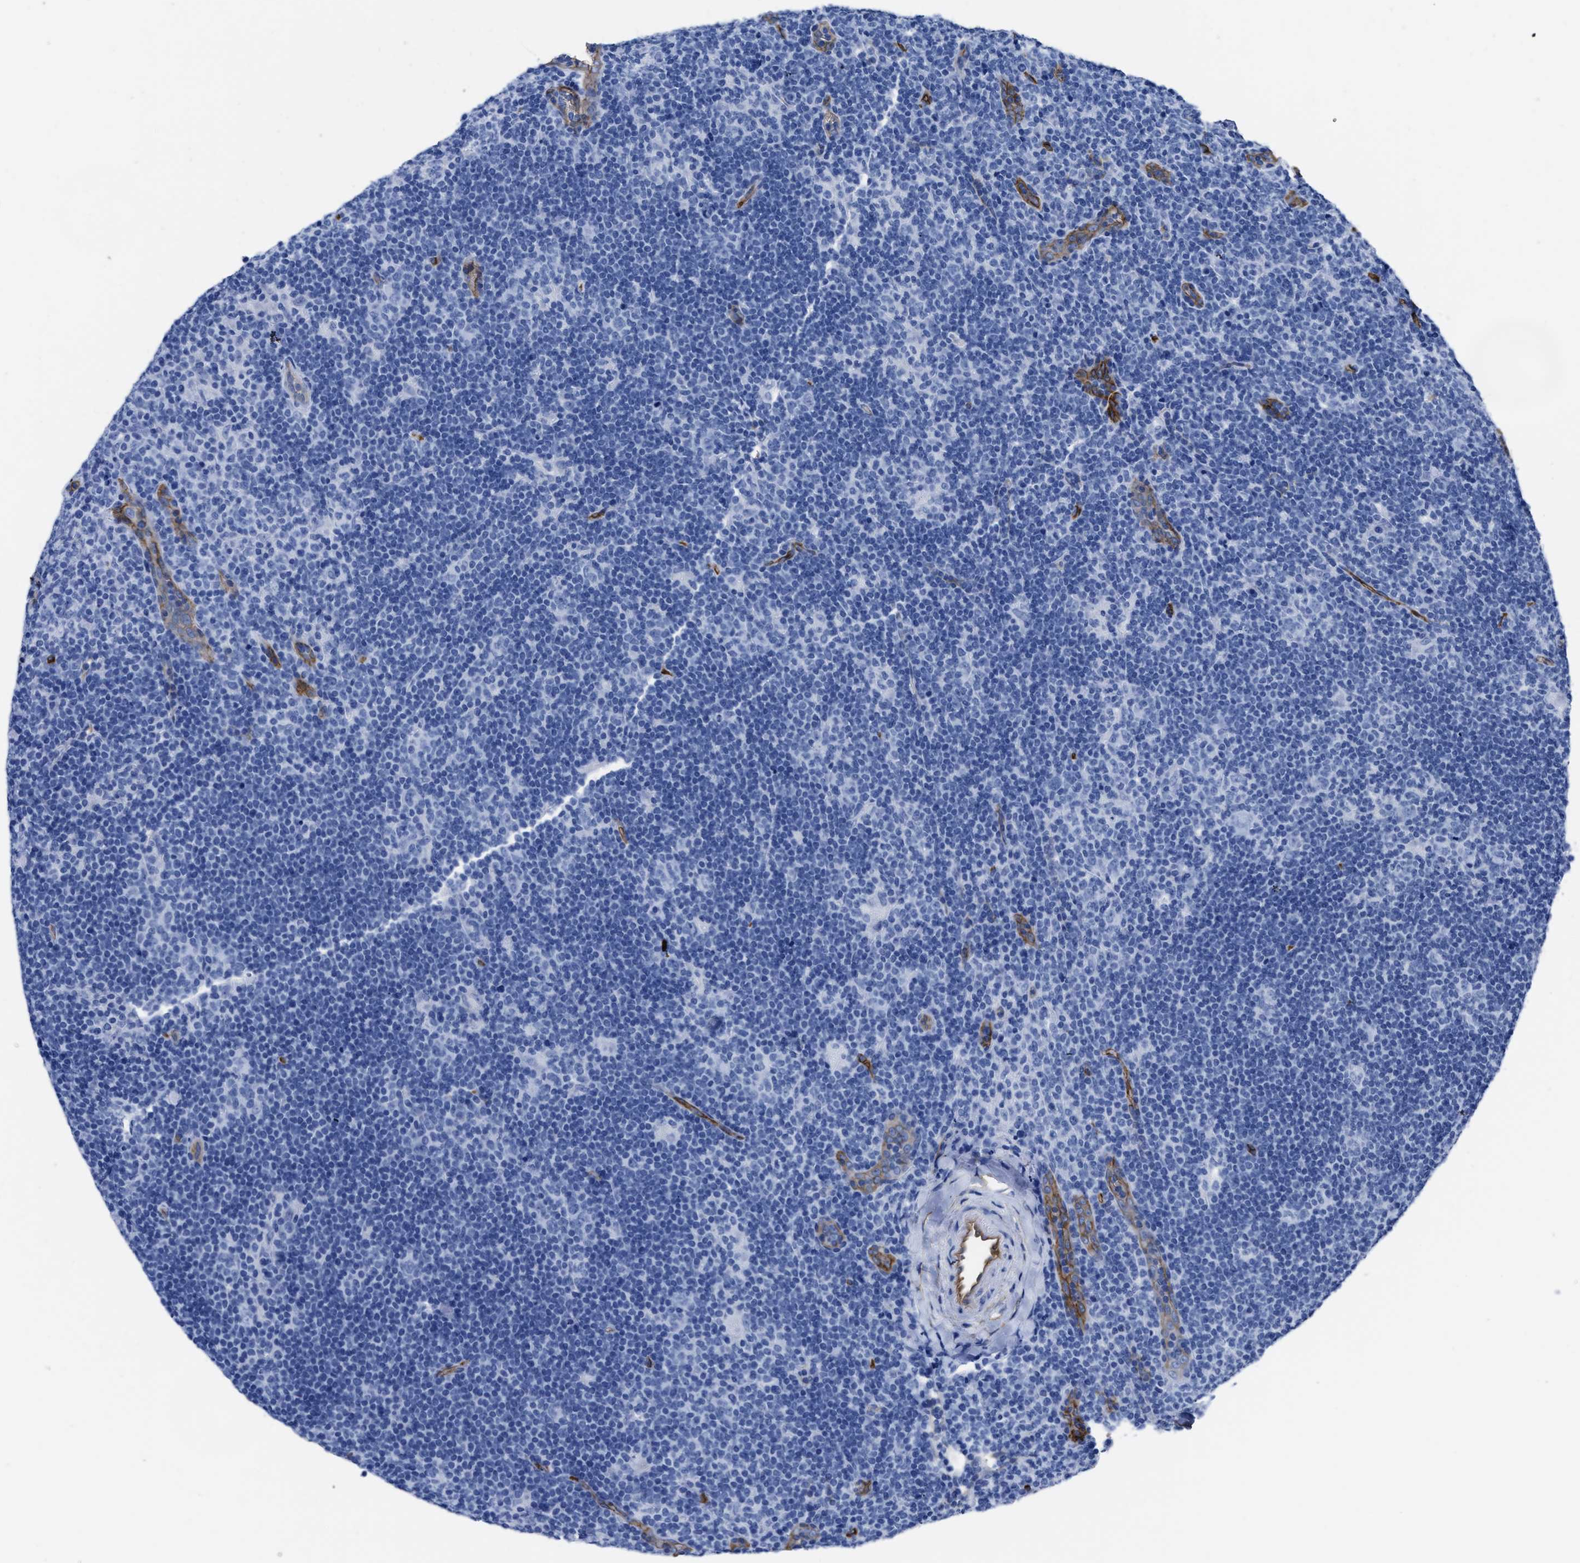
{"staining": {"intensity": "negative", "quantity": "none", "location": "none"}, "tissue": "lymphoma", "cell_type": "Tumor cells", "image_type": "cancer", "snomed": [{"axis": "morphology", "description": "Hodgkin's disease, NOS"}, {"axis": "topography", "description": "Lymph node"}], "caption": "Hodgkin's disease was stained to show a protein in brown. There is no significant expression in tumor cells.", "gene": "AQP1", "patient": {"sex": "female", "age": 57}}